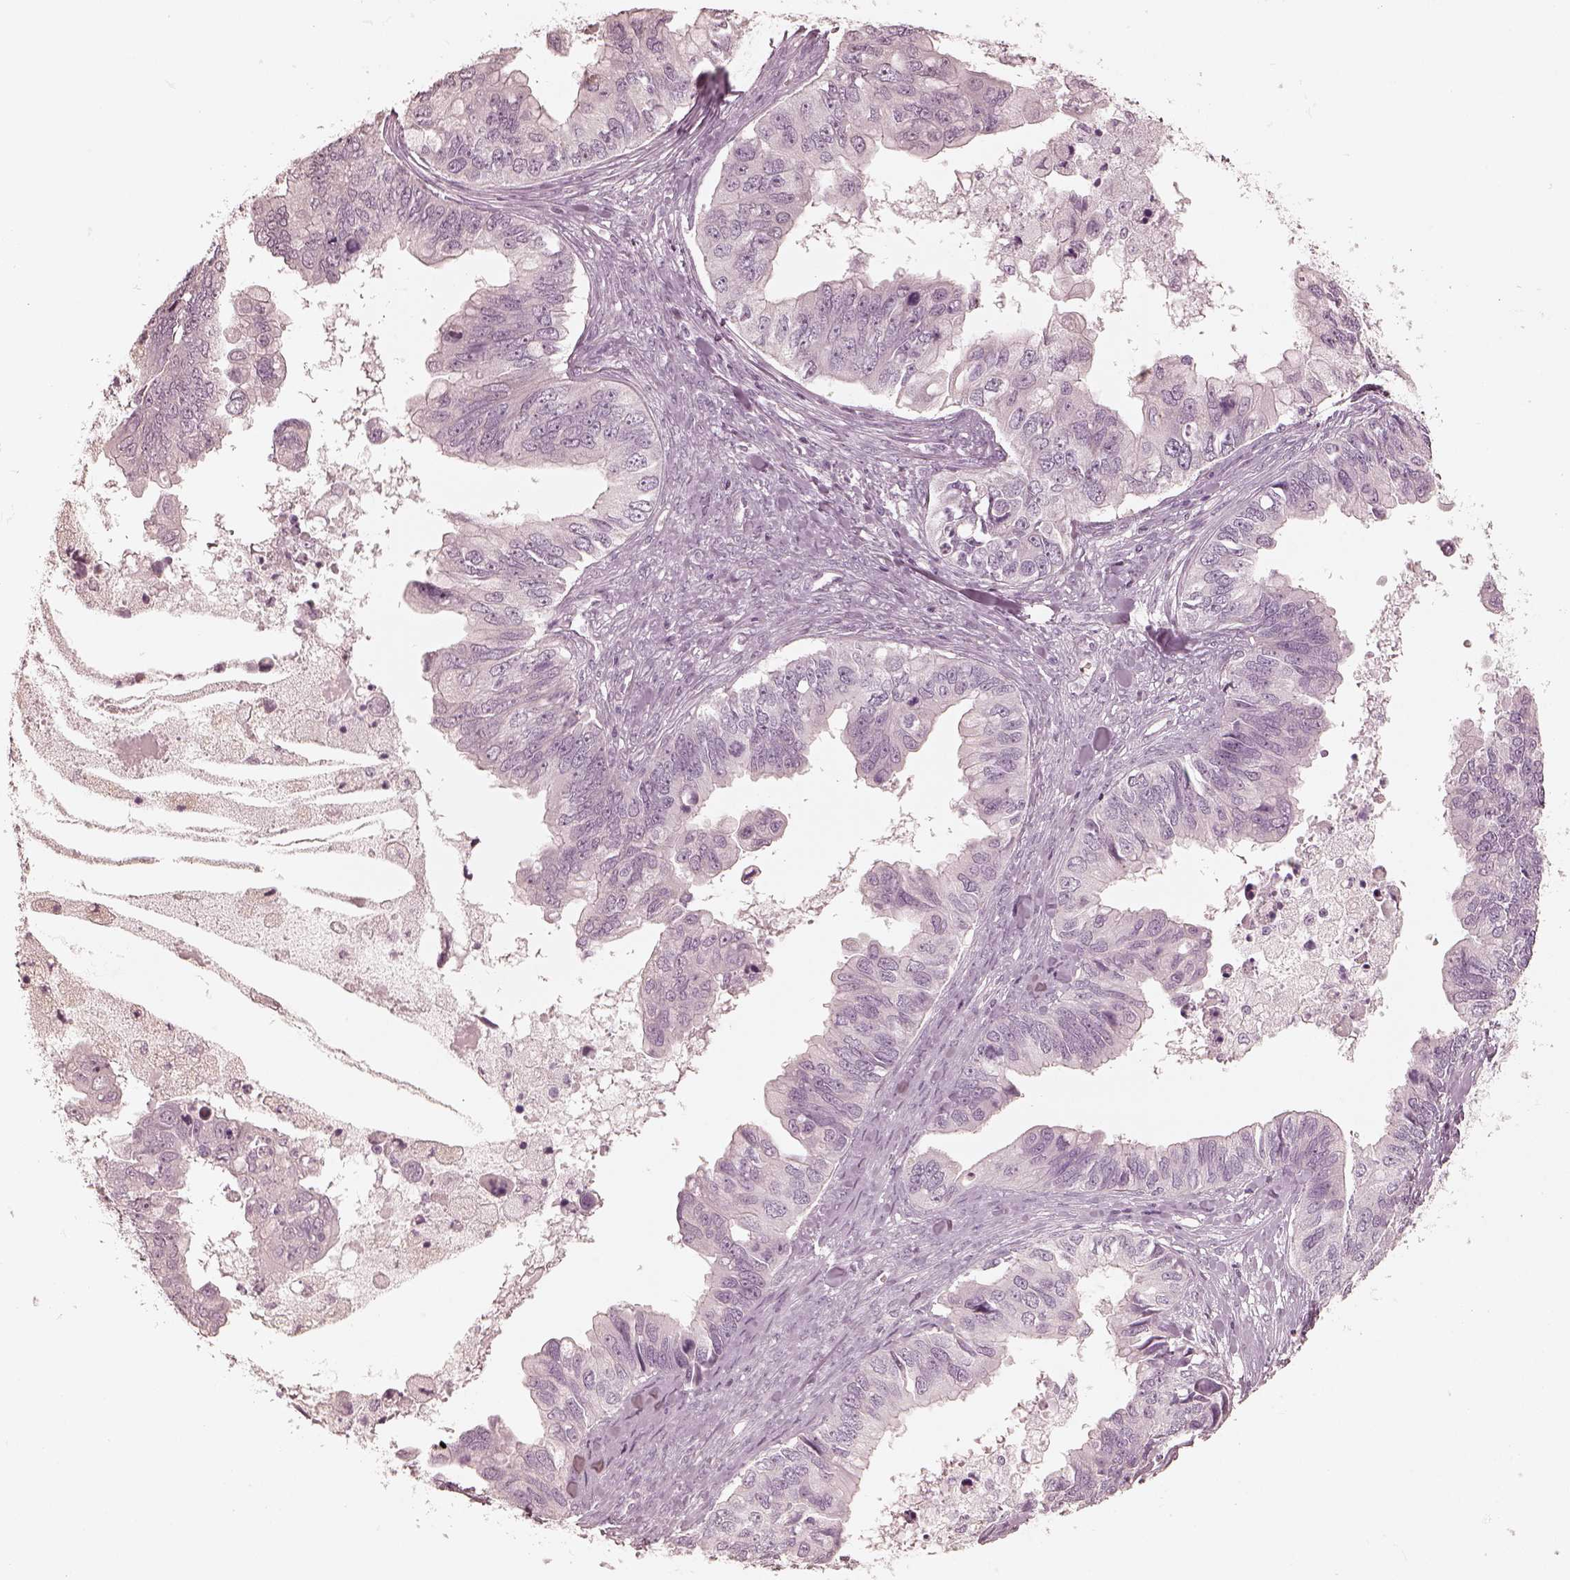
{"staining": {"intensity": "negative", "quantity": "none", "location": "none"}, "tissue": "ovarian cancer", "cell_type": "Tumor cells", "image_type": "cancer", "snomed": [{"axis": "morphology", "description": "Cystadenocarcinoma, mucinous, NOS"}, {"axis": "topography", "description": "Ovary"}], "caption": "High magnification brightfield microscopy of ovarian cancer (mucinous cystadenocarcinoma) stained with DAB (3,3'-diaminobenzidine) (brown) and counterstained with hematoxylin (blue): tumor cells show no significant expression. (Brightfield microscopy of DAB immunohistochemistry at high magnification).", "gene": "CALR3", "patient": {"sex": "female", "age": 76}}